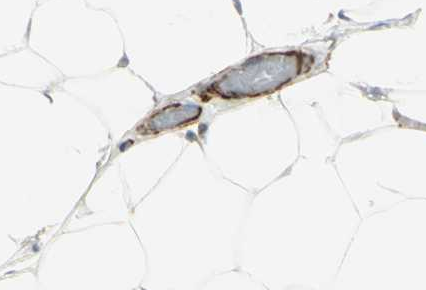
{"staining": {"intensity": "negative", "quantity": "none", "location": "none"}, "tissue": "adipose tissue", "cell_type": "Adipocytes", "image_type": "normal", "snomed": [{"axis": "morphology", "description": "Normal tissue, NOS"}, {"axis": "topography", "description": "Soft tissue"}], "caption": "Immunohistochemical staining of benign human adipose tissue demonstrates no significant positivity in adipocytes. Brightfield microscopy of IHC stained with DAB (brown) and hematoxylin (blue), captured at high magnification.", "gene": "CALD1", "patient": {"sex": "male", "age": 26}}